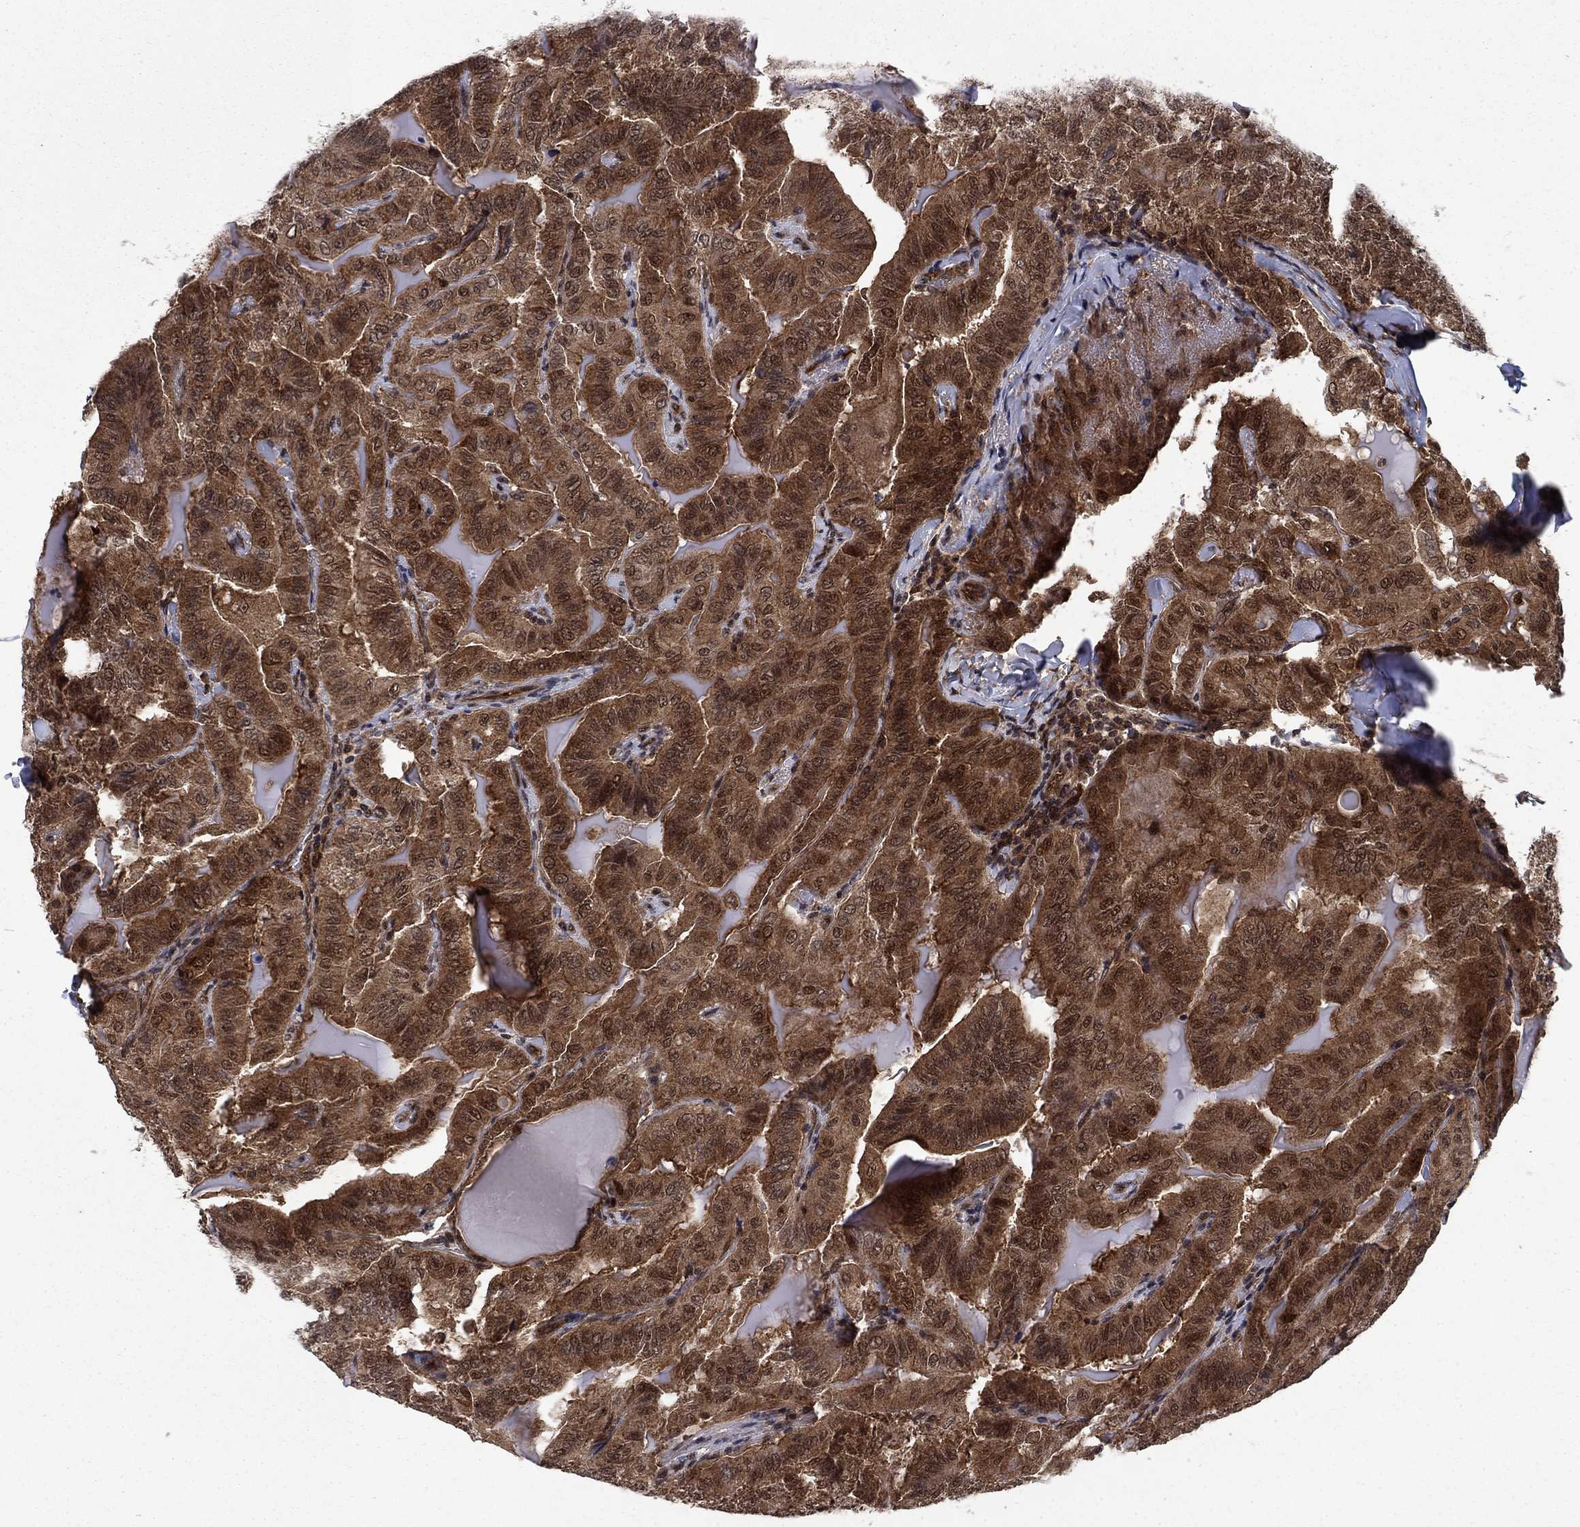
{"staining": {"intensity": "strong", "quantity": ">75%", "location": "cytoplasmic/membranous"}, "tissue": "thyroid cancer", "cell_type": "Tumor cells", "image_type": "cancer", "snomed": [{"axis": "morphology", "description": "Papillary adenocarcinoma, NOS"}, {"axis": "topography", "description": "Thyroid gland"}], "caption": "Human papillary adenocarcinoma (thyroid) stained with a brown dye exhibits strong cytoplasmic/membranous positive staining in approximately >75% of tumor cells.", "gene": "DNAJA1", "patient": {"sex": "female", "age": 68}}